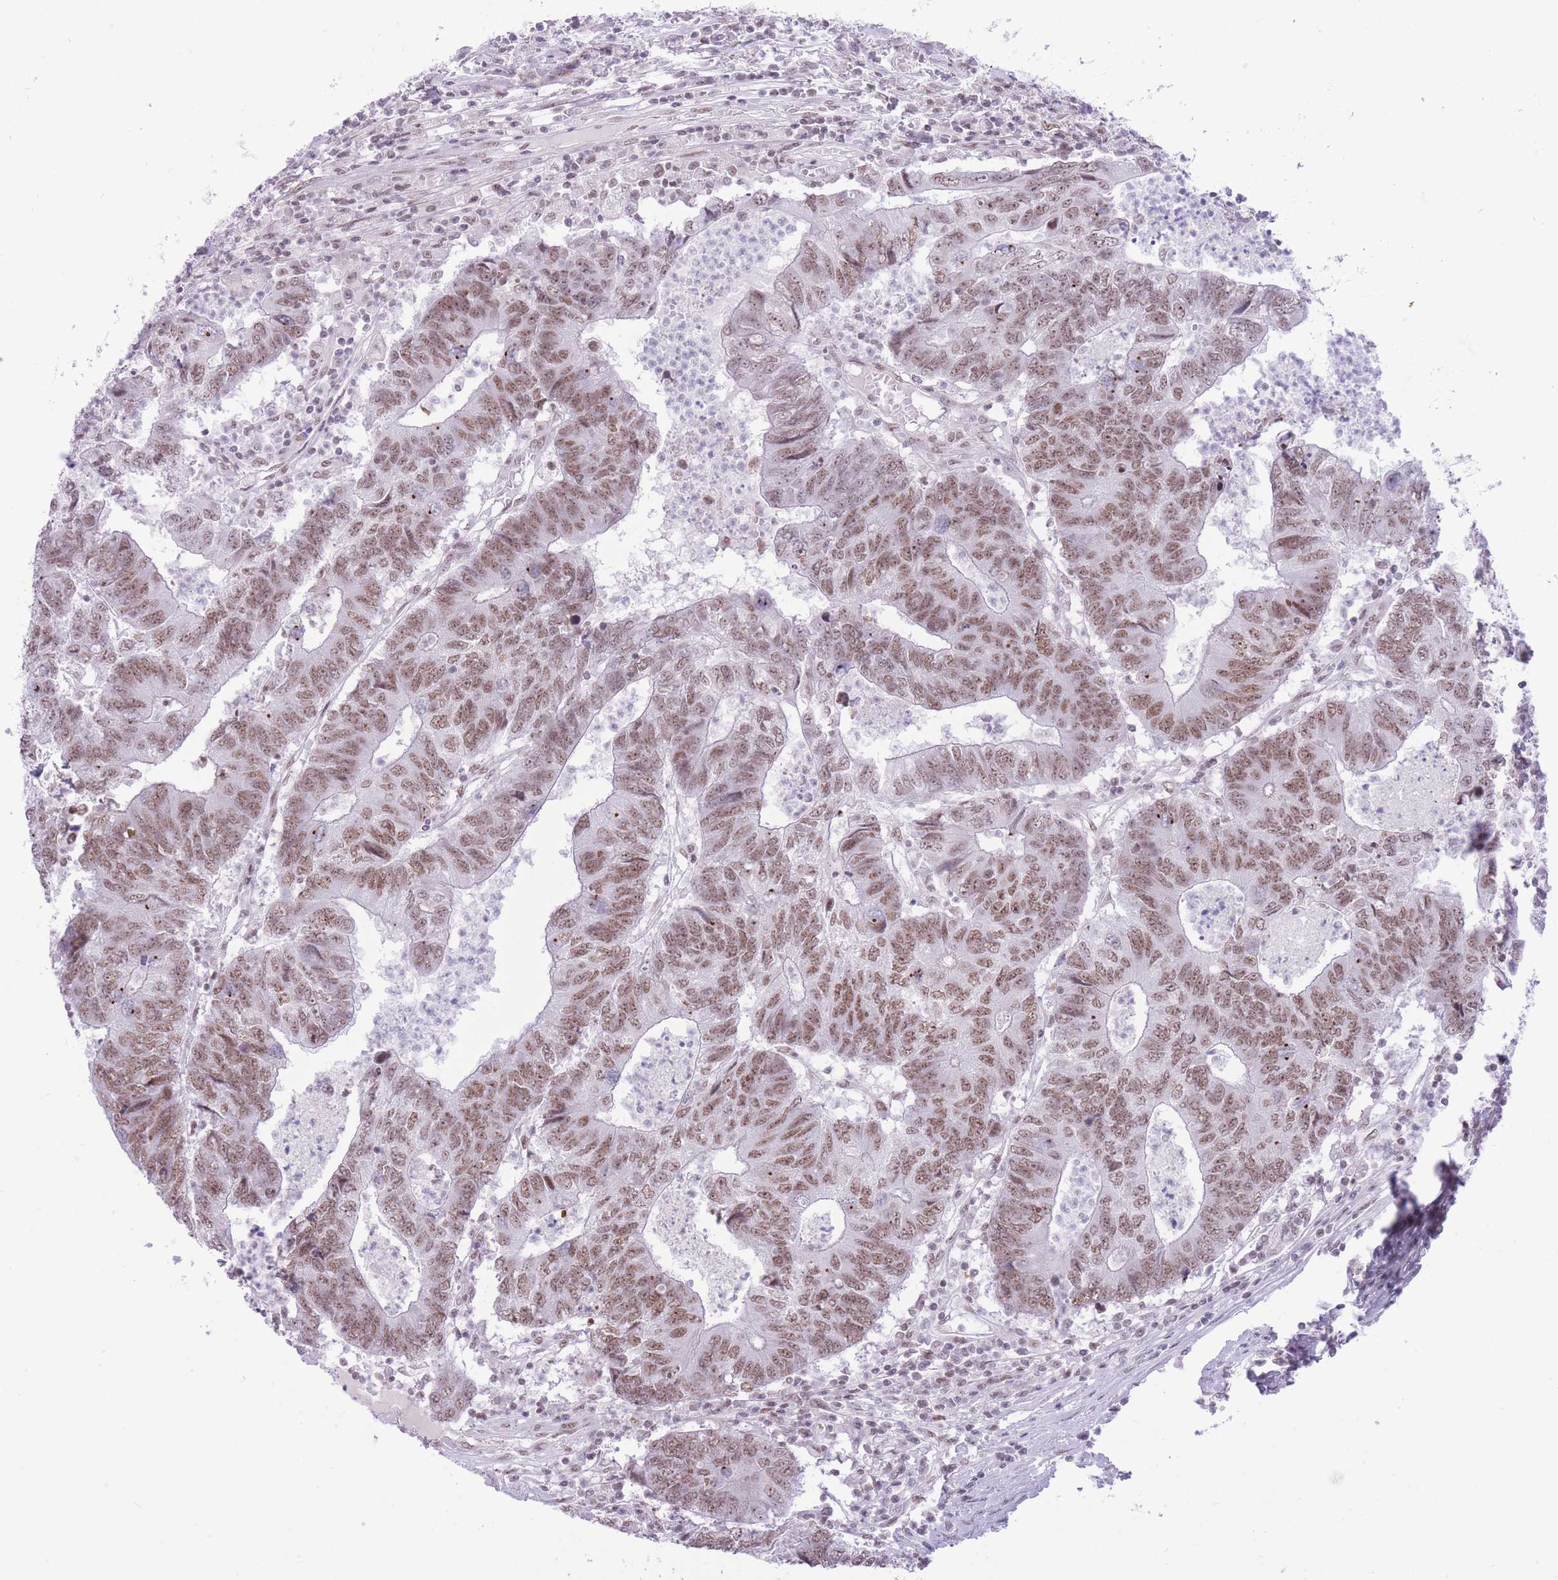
{"staining": {"intensity": "moderate", "quantity": ">75%", "location": "nuclear"}, "tissue": "colorectal cancer", "cell_type": "Tumor cells", "image_type": "cancer", "snomed": [{"axis": "morphology", "description": "Adenocarcinoma, NOS"}, {"axis": "topography", "description": "Colon"}], "caption": "Colorectal cancer stained for a protein (brown) reveals moderate nuclear positive positivity in approximately >75% of tumor cells.", "gene": "ZBED5", "patient": {"sex": "female", "age": 48}}